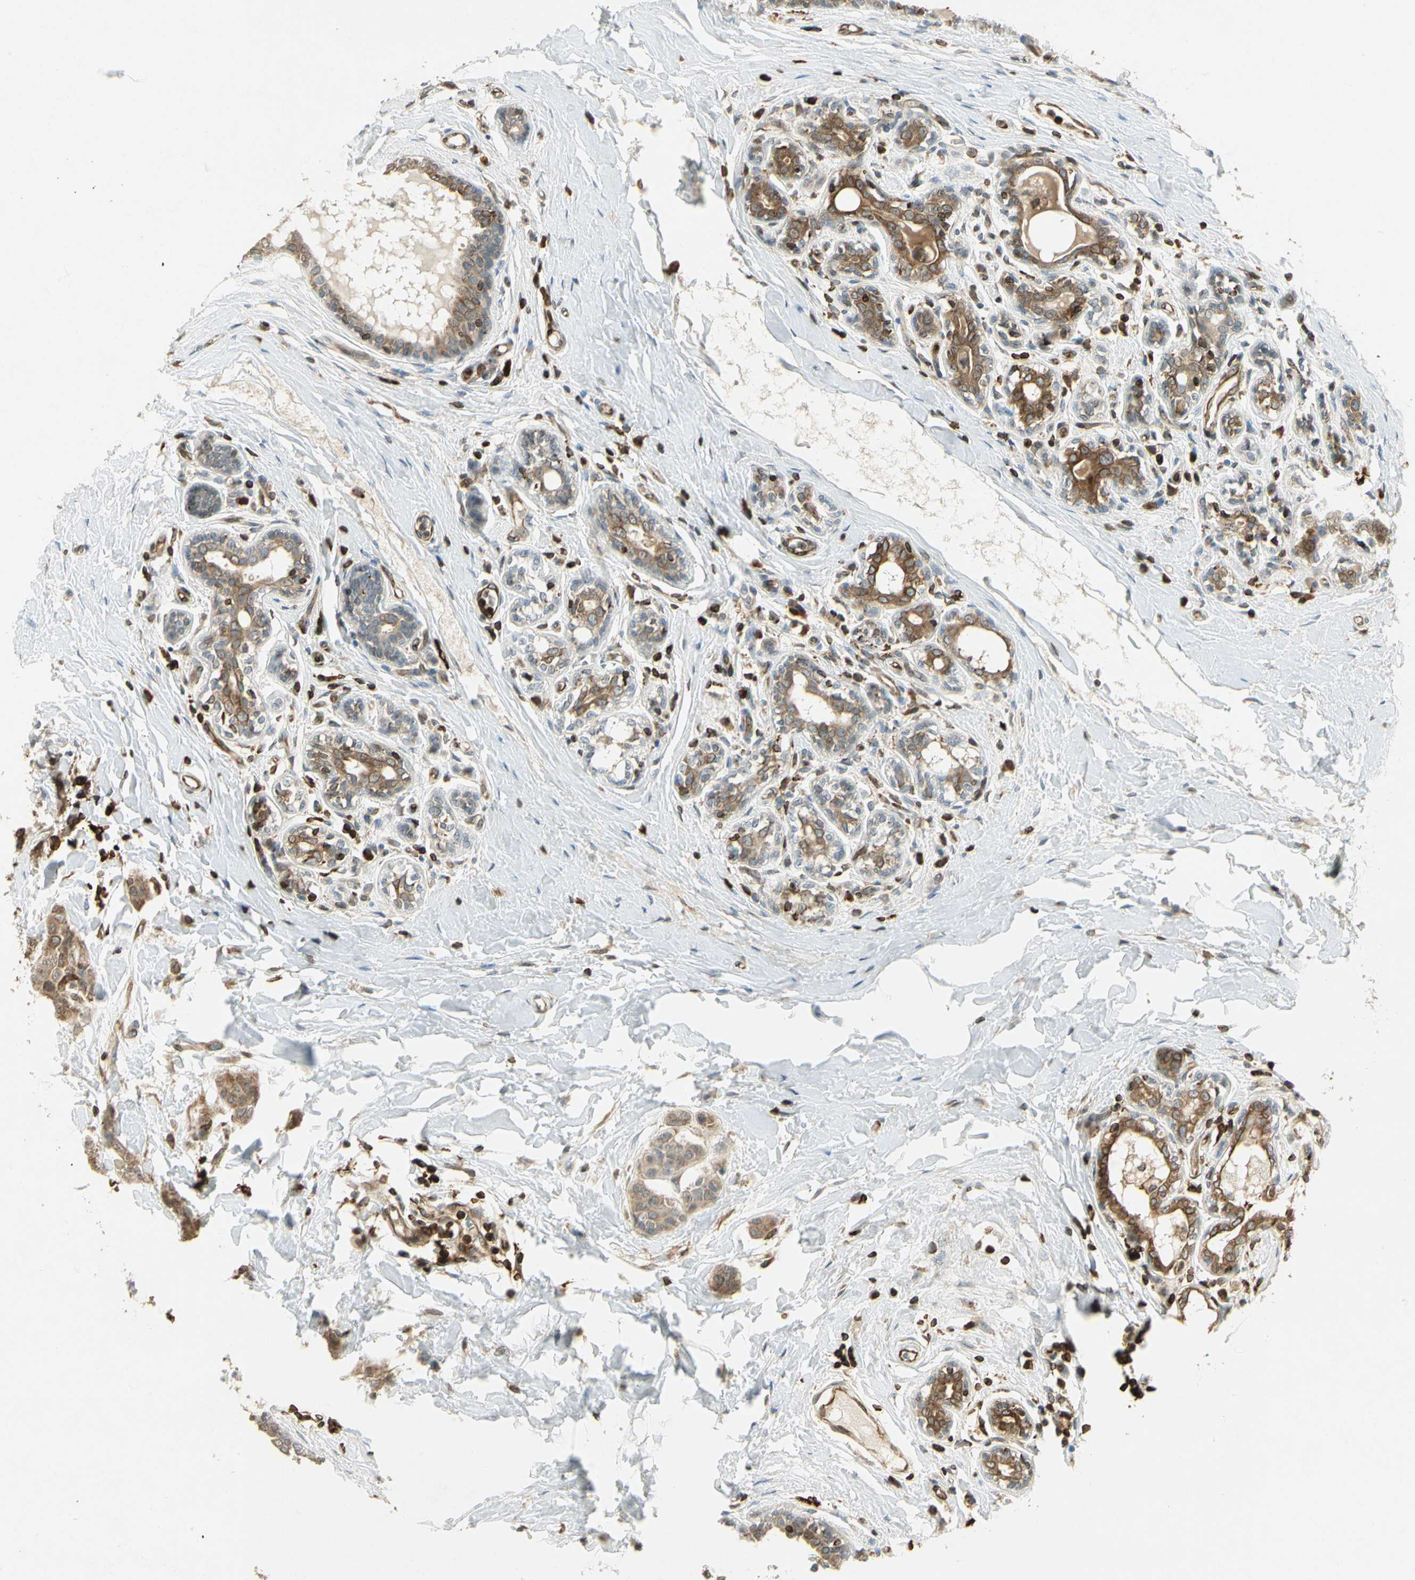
{"staining": {"intensity": "moderate", "quantity": ">75%", "location": "cytoplasmic/membranous"}, "tissue": "breast cancer", "cell_type": "Tumor cells", "image_type": "cancer", "snomed": [{"axis": "morphology", "description": "Normal tissue, NOS"}, {"axis": "morphology", "description": "Duct carcinoma"}, {"axis": "topography", "description": "Breast"}], "caption": "A brown stain shows moderate cytoplasmic/membranous positivity of a protein in breast cancer (invasive ductal carcinoma) tumor cells.", "gene": "TAPBP", "patient": {"sex": "female", "age": 40}}